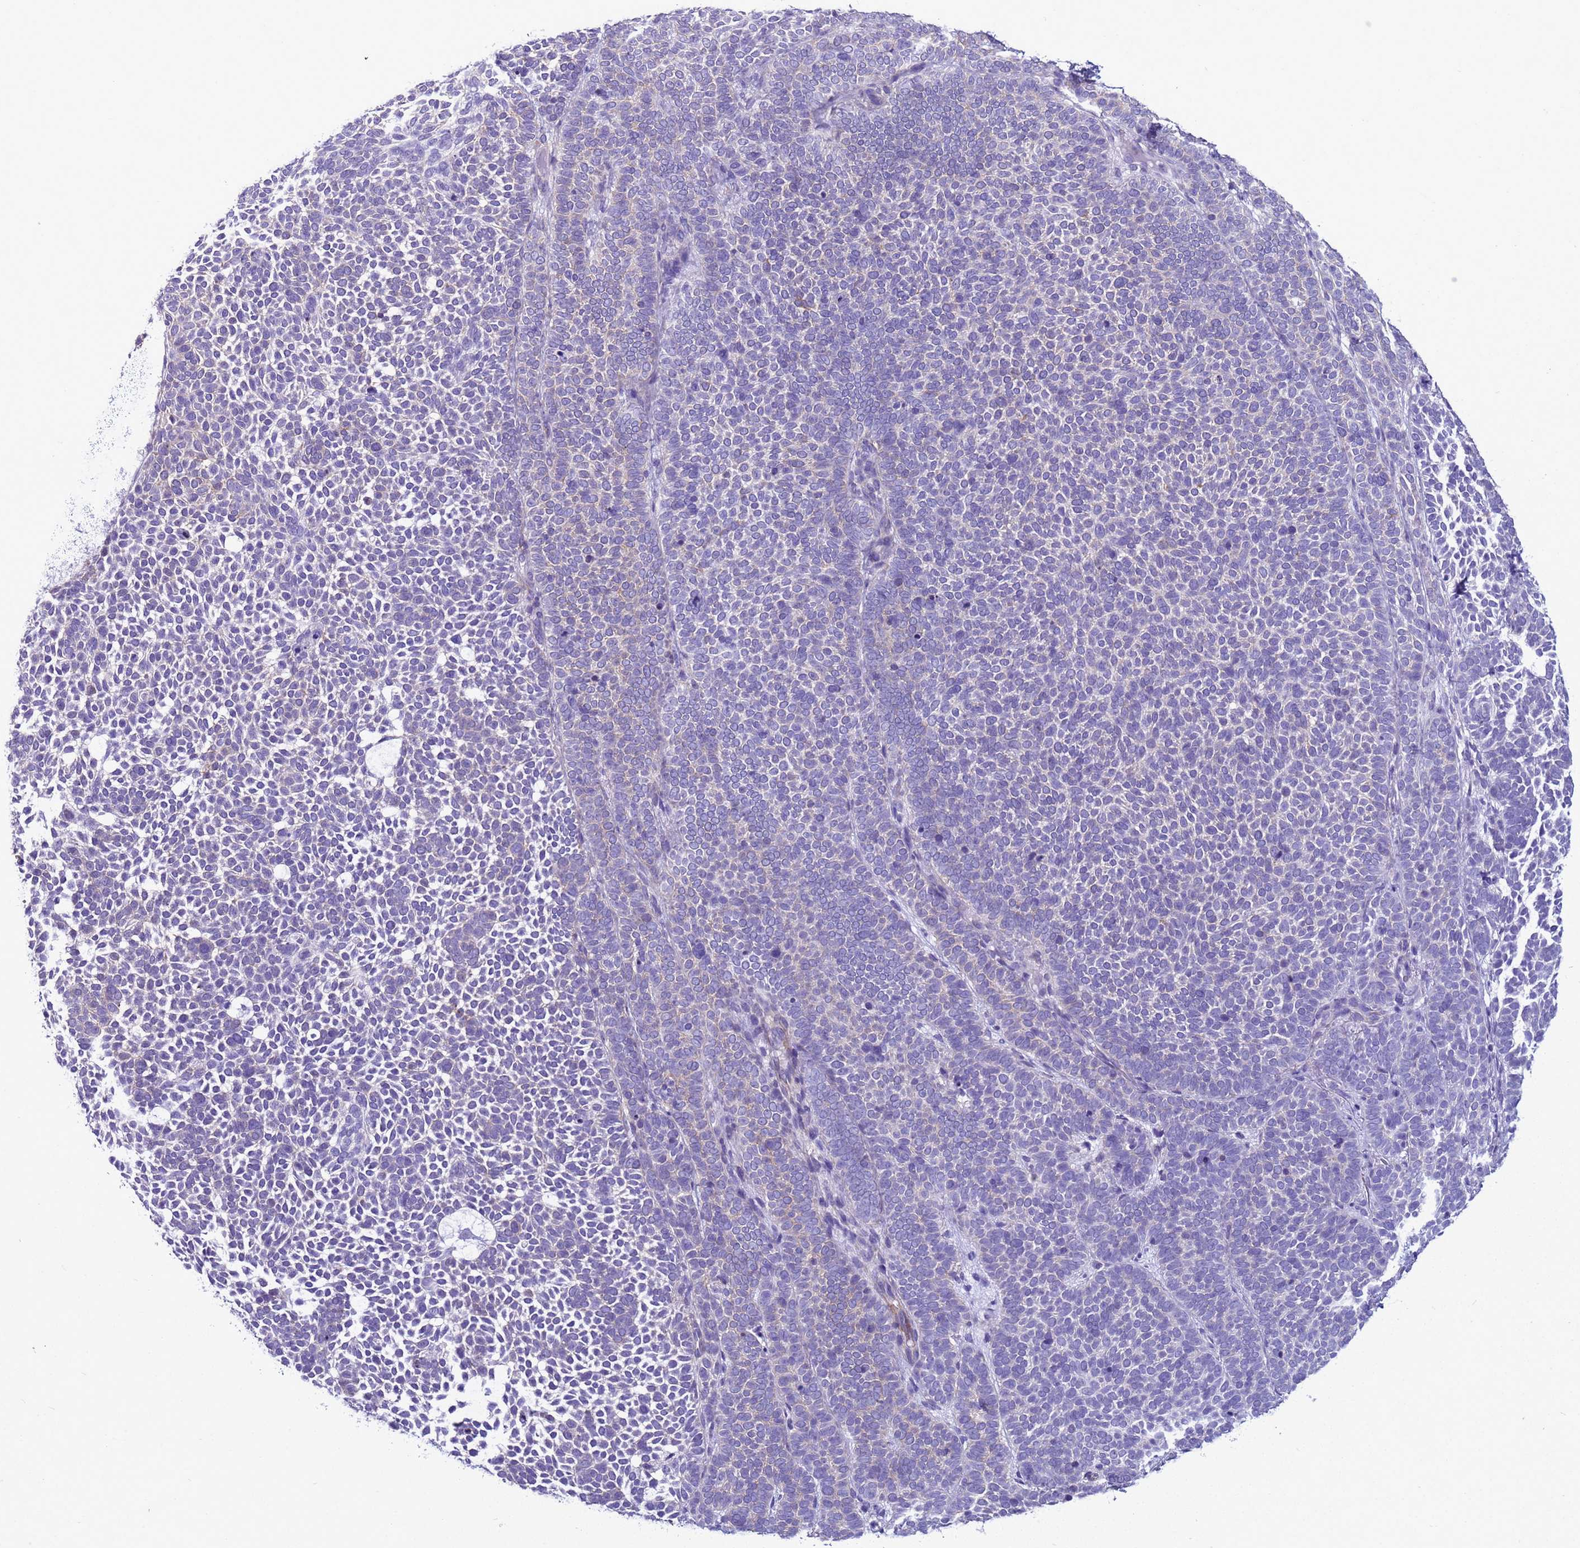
{"staining": {"intensity": "negative", "quantity": "none", "location": "none"}, "tissue": "skin cancer", "cell_type": "Tumor cells", "image_type": "cancer", "snomed": [{"axis": "morphology", "description": "Basal cell carcinoma"}, {"axis": "topography", "description": "Skin"}], "caption": "High power microscopy image of an immunohistochemistry image of skin cancer (basal cell carcinoma), revealing no significant staining in tumor cells.", "gene": "LRRC10B", "patient": {"sex": "female", "age": 77}}